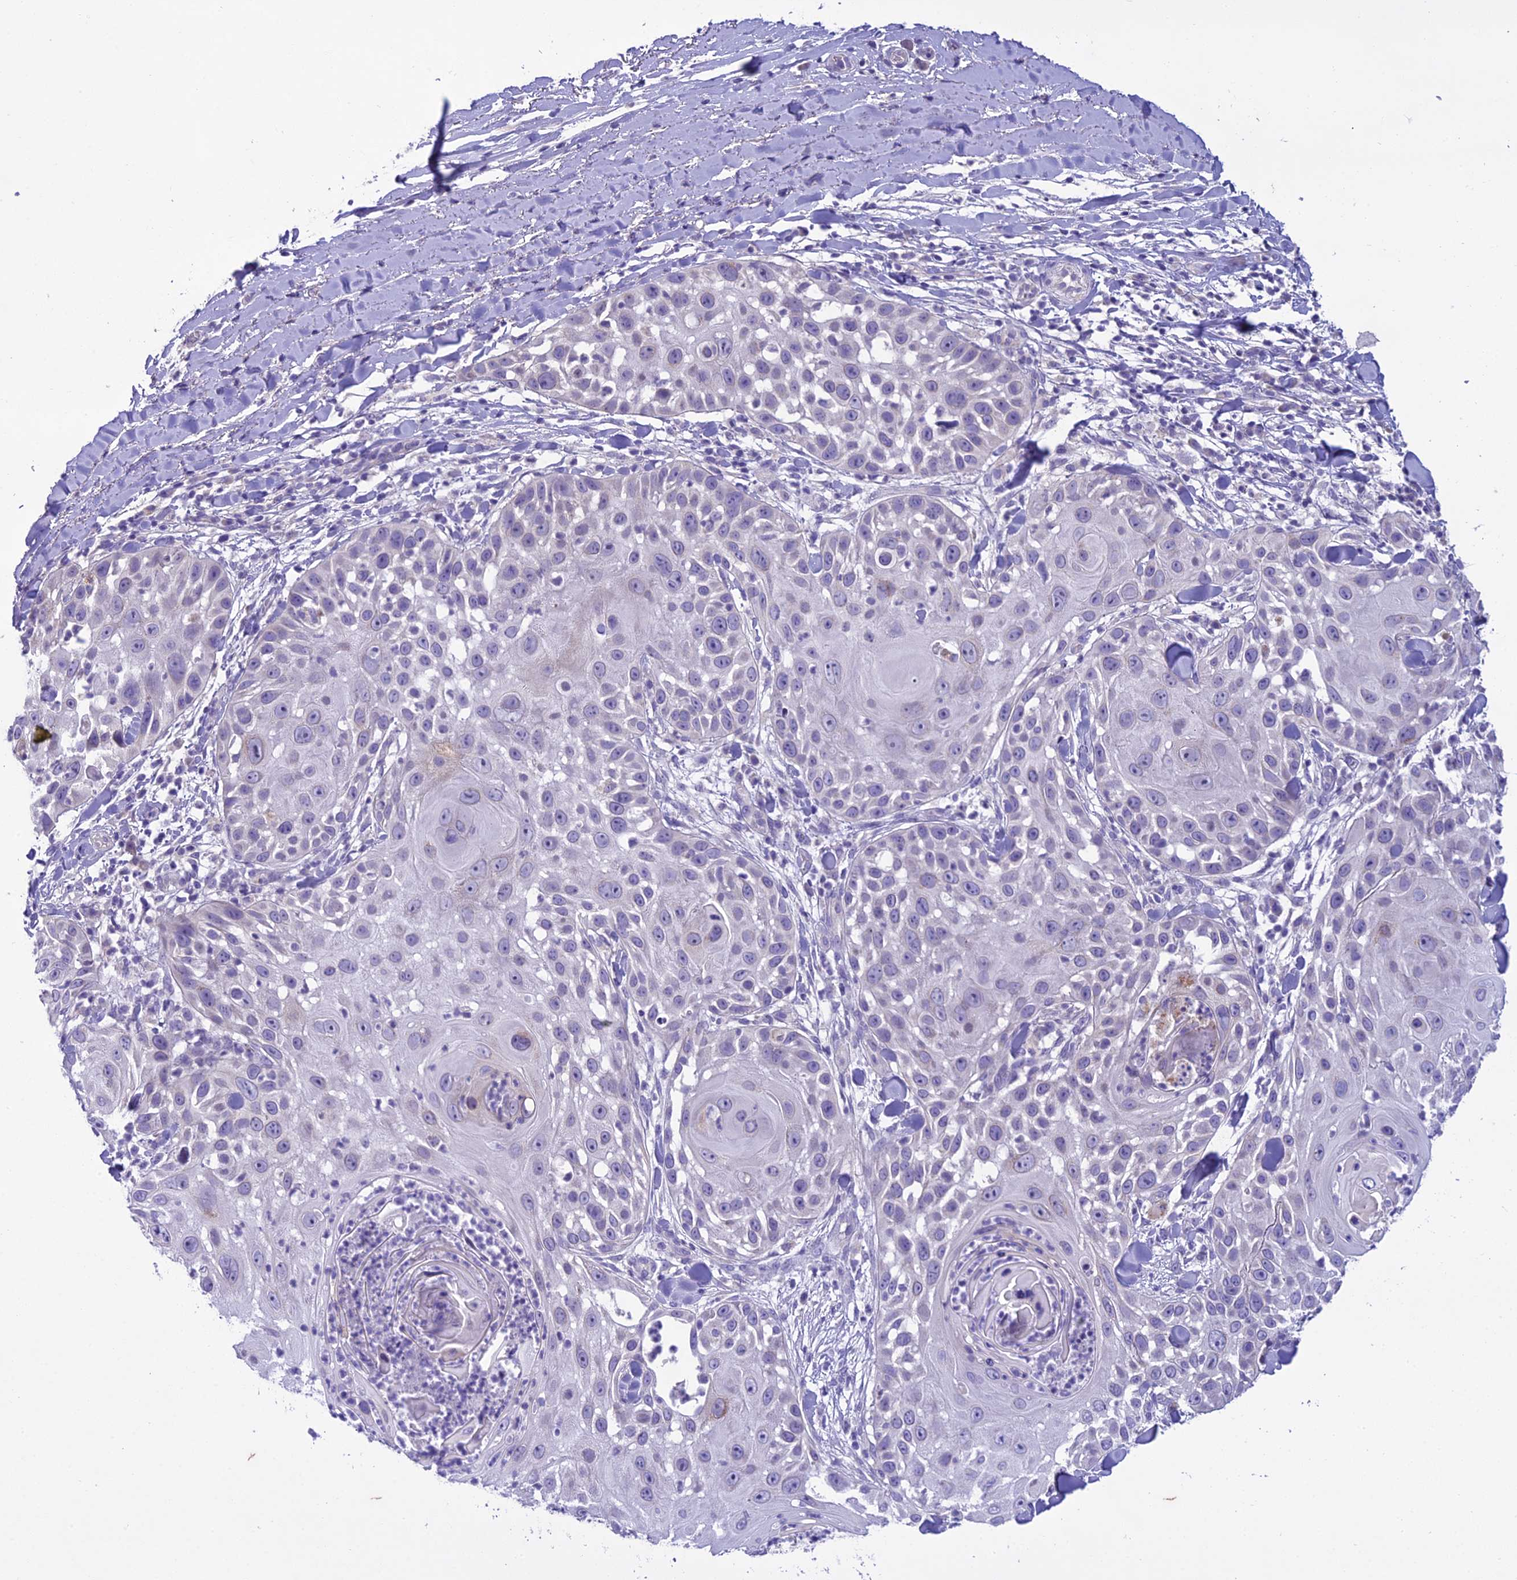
{"staining": {"intensity": "negative", "quantity": "none", "location": "none"}, "tissue": "skin cancer", "cell_type": "Tumor cells", "image_type": "cancer", "snomed": [{"axis": "morphology", "description": "Squamous cell carcinoma, NOS"}, {"axis": "topography", "description": "Skin"}], "caption": "This is an immunohistochemistry photomicrograph of skin cancer. There is no positivity in tumor cells.", "gene": "SCRT1", "patient": {"sex": "female", "age": 44}}